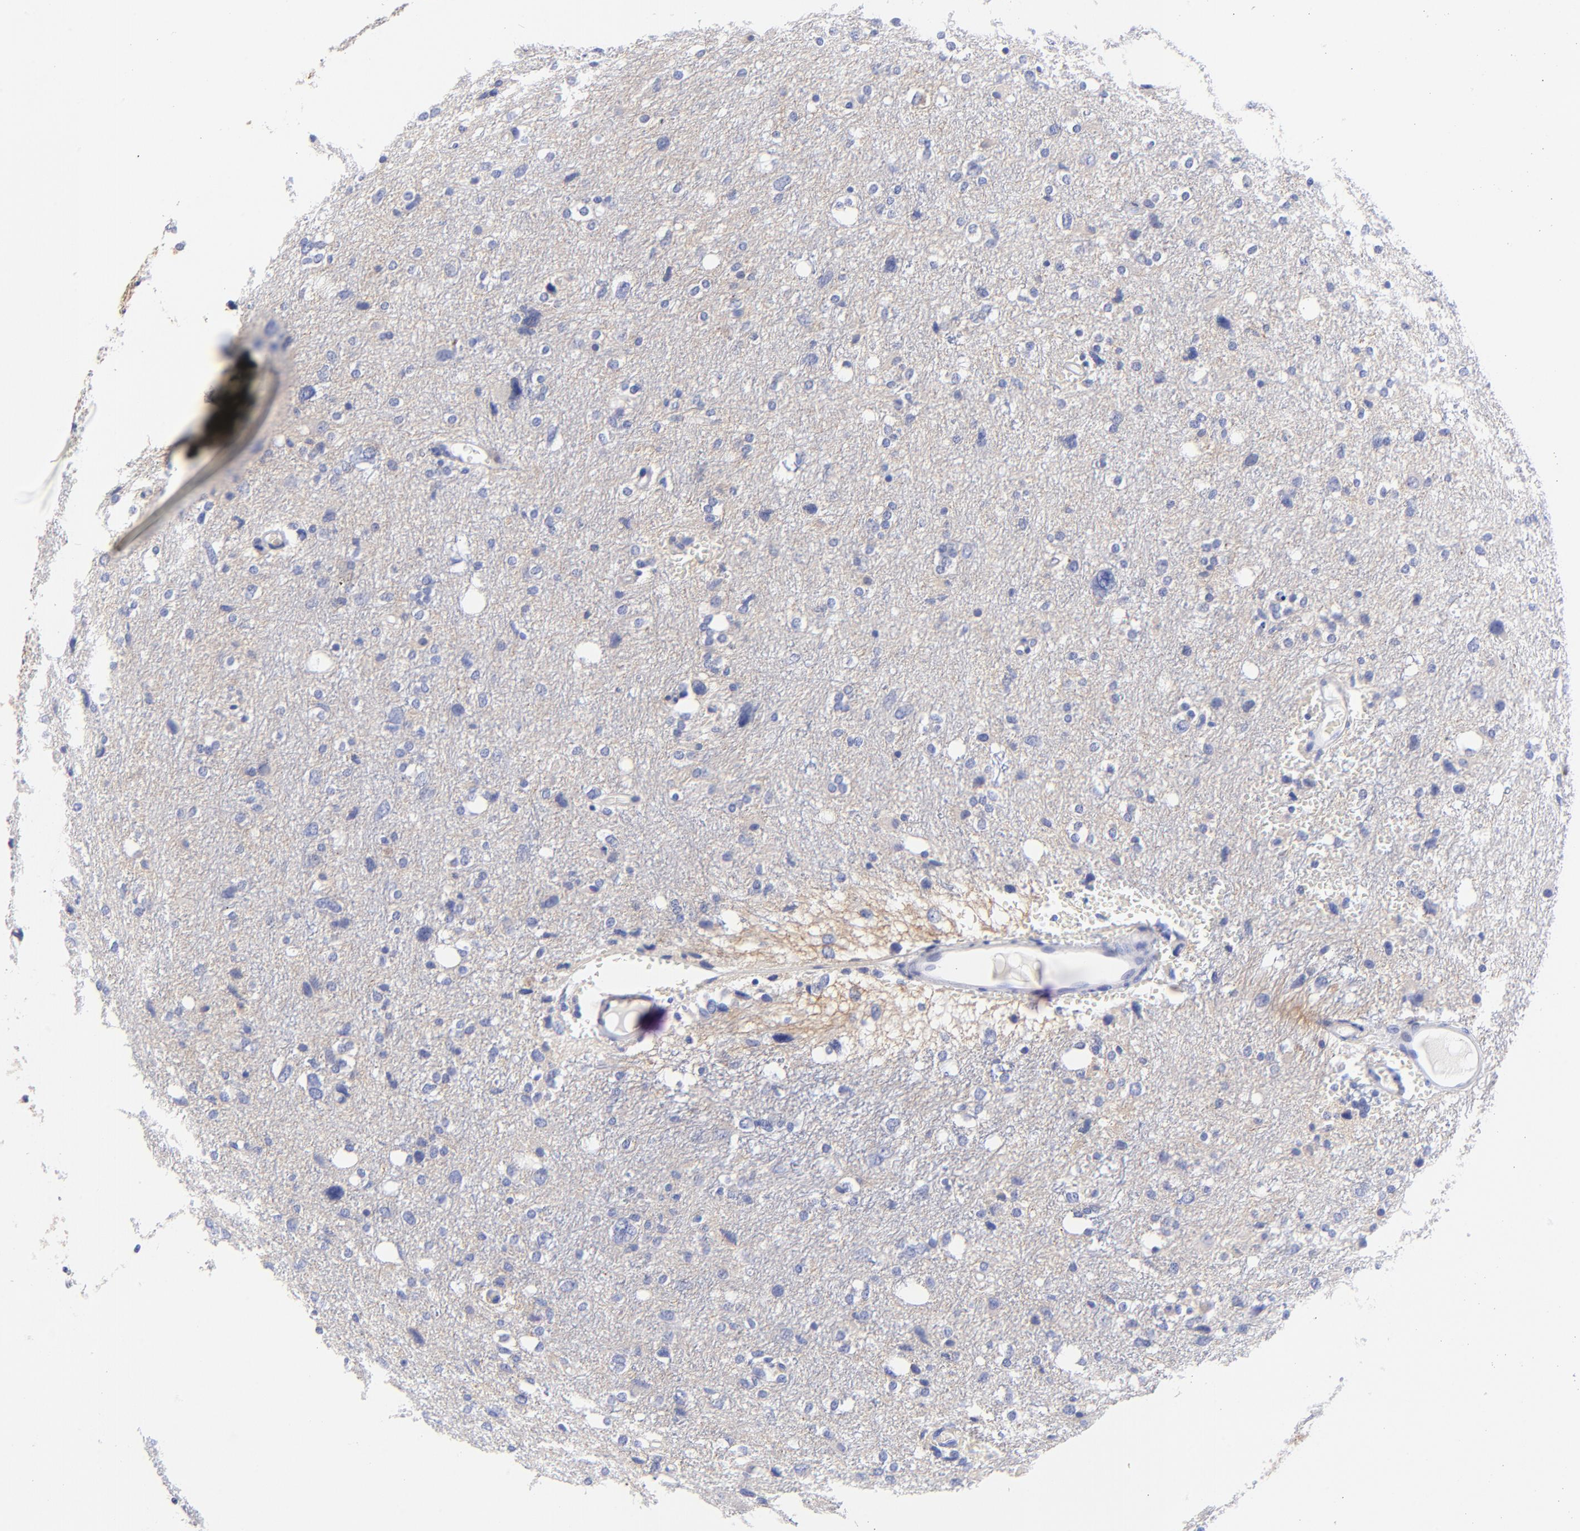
{"staining": {"intensity": "negative", "quantity": "none", "location": "none"}, "tissue": "glioma", "cell_type": "Tumor cells", "image_type": "cancer", "snomed": [{"axis": "morphology", "description": "Glioma, malignant, High grade"}, {"axis": "topography", "description": "Brain"}], "caption": "Histopathology image shows no significant protein expression in tumor cells of malignant glioma (high-grade).", "gene": "HORMAD2", "patient": {"sex": "female", "age": 59}}